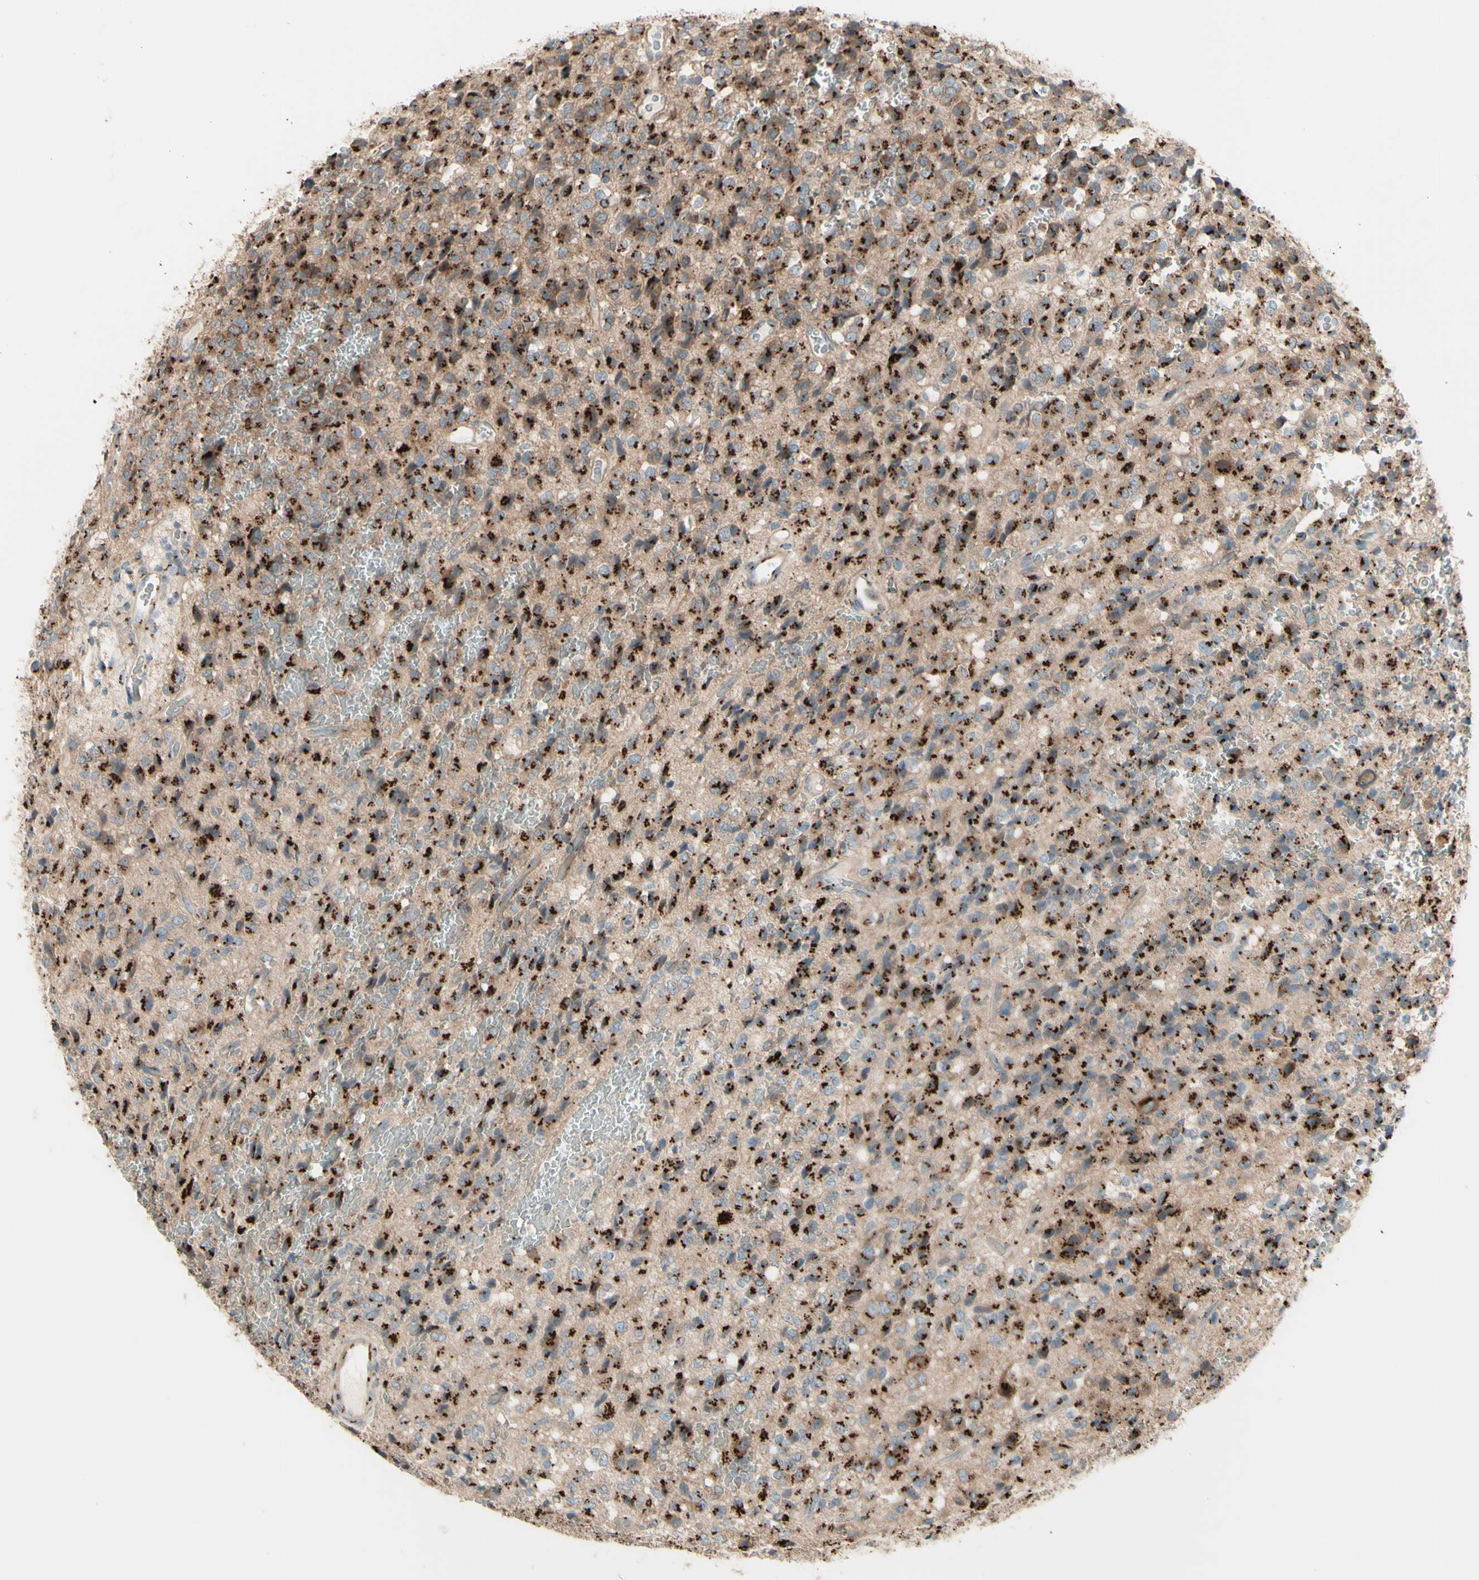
{"staining": {"intensity": "strong", "quantity": ">75%", "location": "cytoplasmic/membranous"}, "tissue": "glioma", "cell_type": "Tumor cells", "image_type": "cancer", "snomed": [{"axis": "morphology", "description": "Glioma, malignant, High grade"}, {"axis": "topography", "description": "pancreas cauda"}], "caption": "Human glioma stained with a protein marker demonstrates strong staining in tumor cells.", "gene": "BPNT2", "patient": {"sex": "male", "age": 60}}